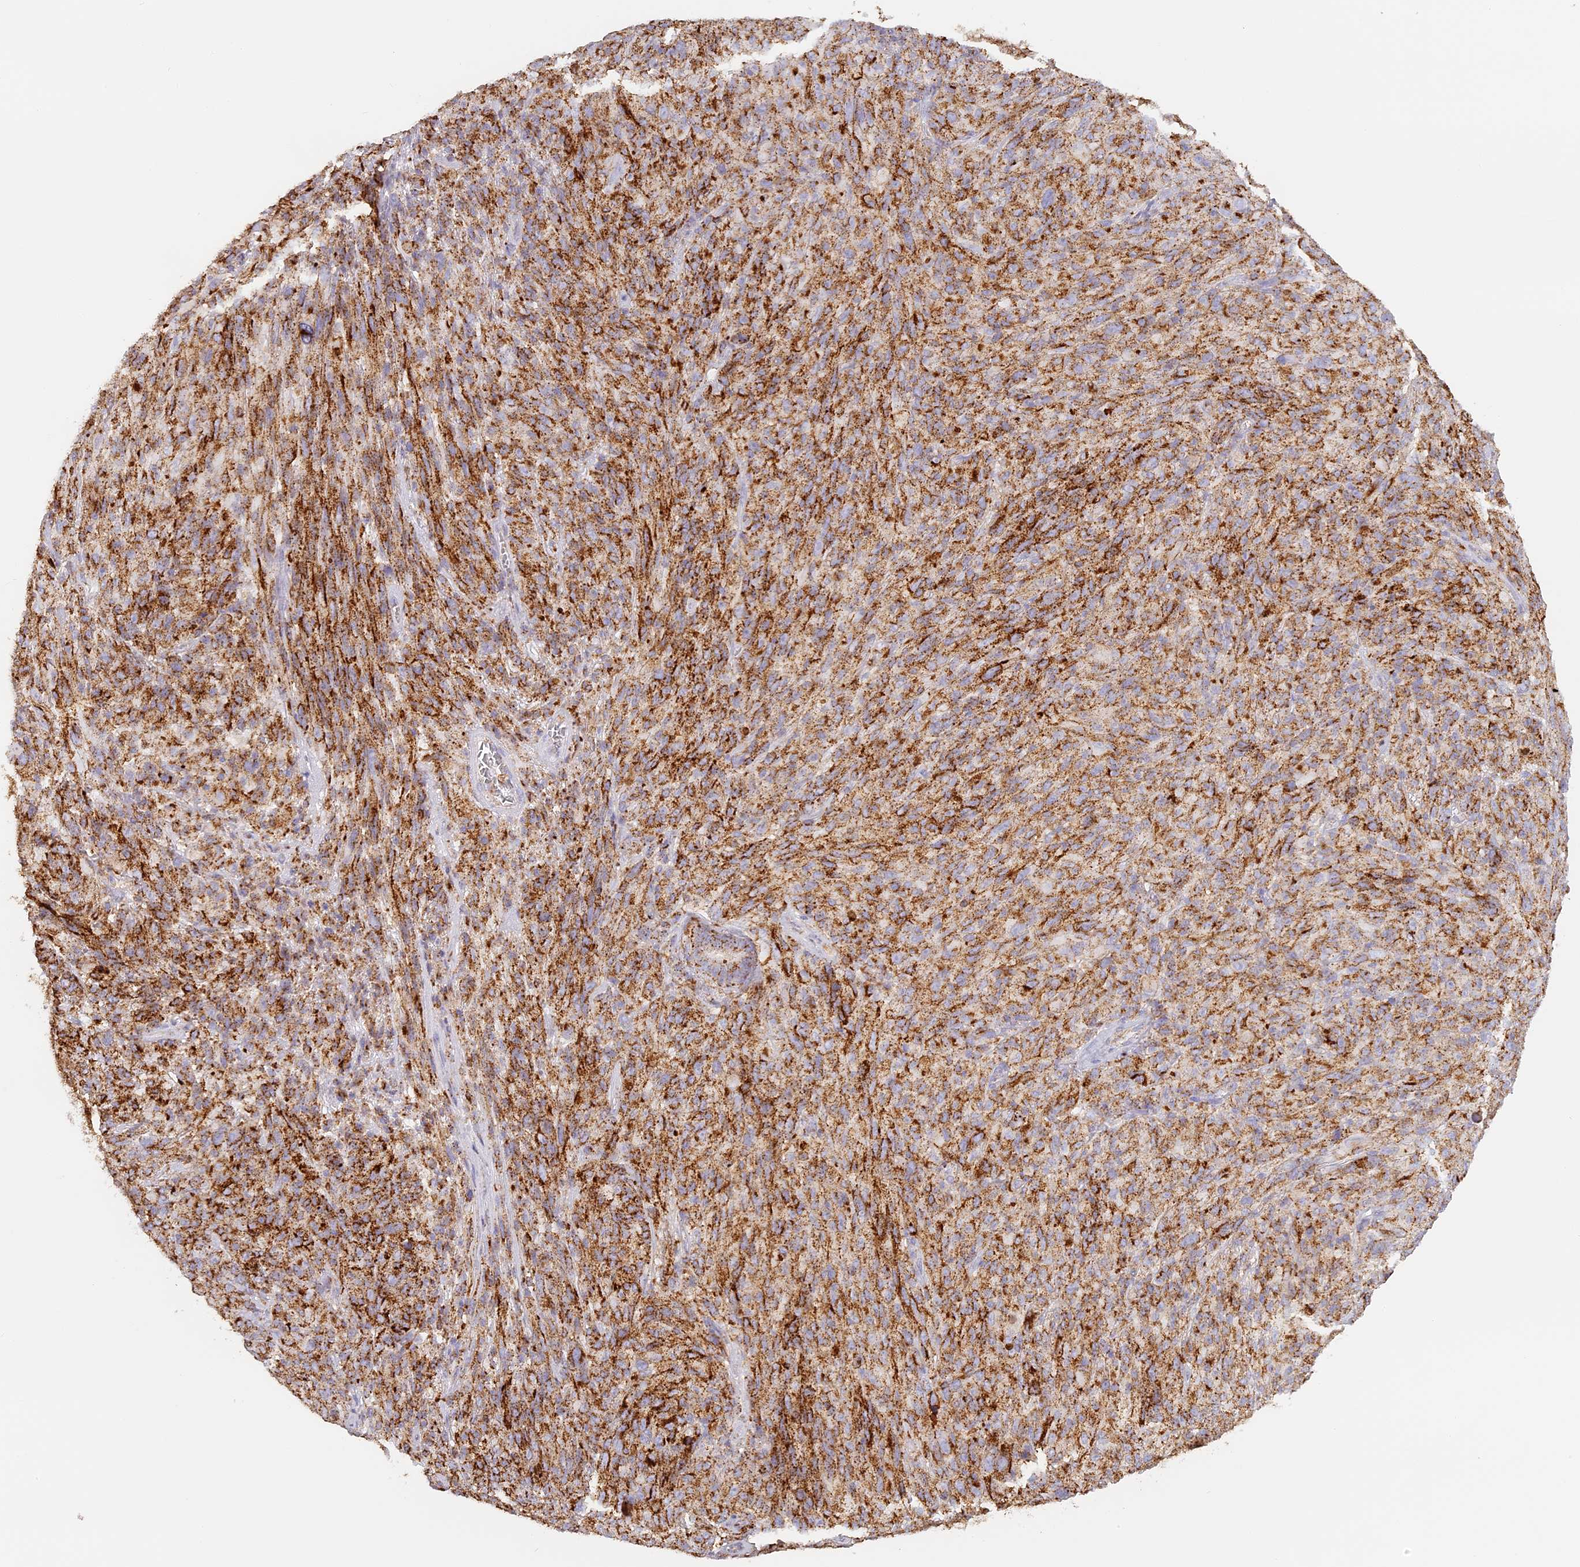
{"staining": {"intensity": "moderate", "quantity": ">75%", "location": "cytoplasmic/membranous"}, "tissue": "melanoma", "cell_type": "Tumor cells", "image_type": "cancer", "snomed": [{"axis": "morphology", "description": "Malignant melanoma, NOS"}, {"axis": "topography", "description": "Skin of head"}], "caption": "Immunohistochemistry (IHC) of malignant melanoma exhibits medium levels of moderate cytoplasmic/membranous staining in about >75% of tumor cells.", "gene": "LAMP2", "patient": {"sex": "male", "age": 96}}